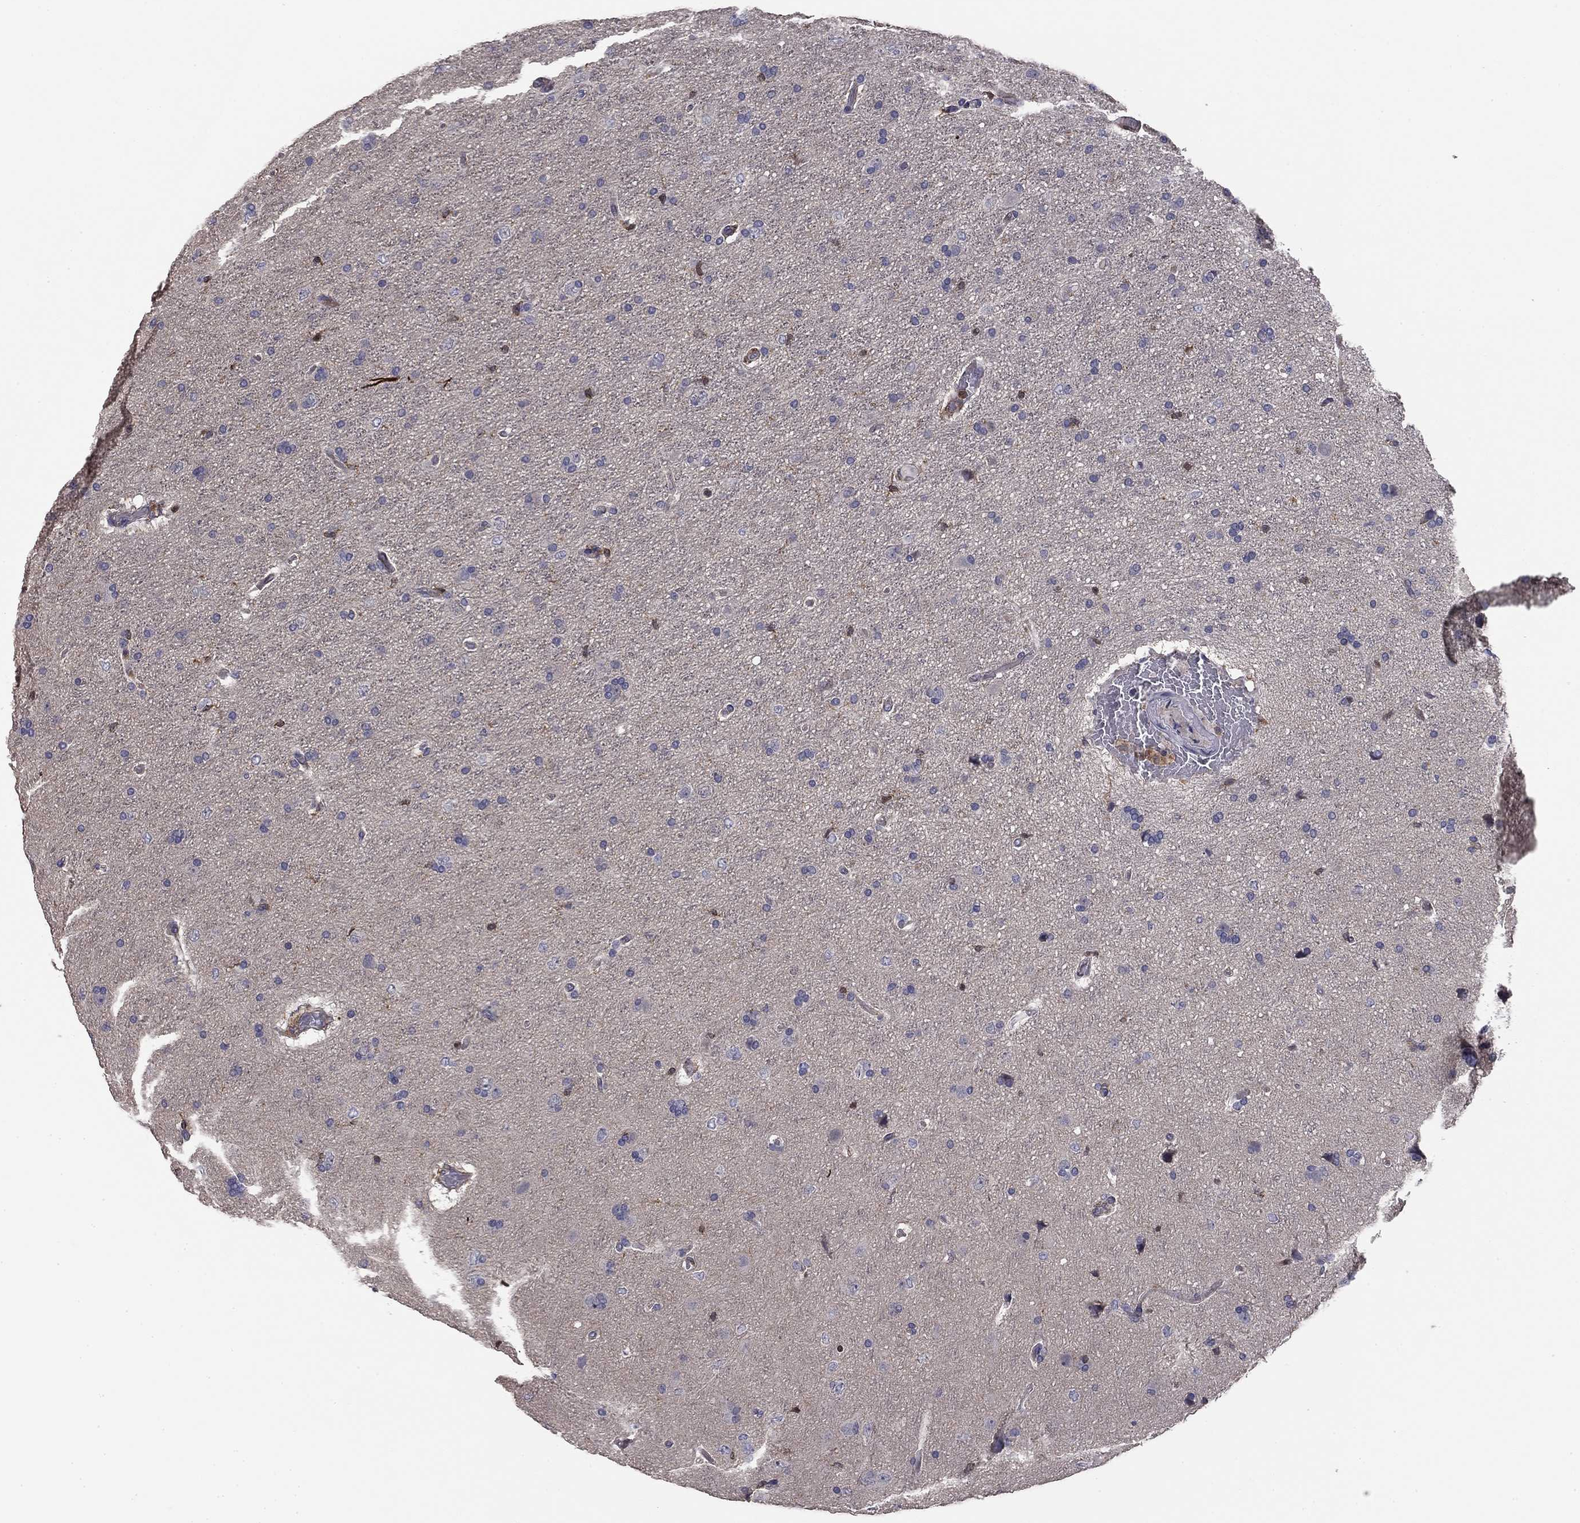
{"staining": {"intensity": "negative", "quantity": "none", "location": "none"}, "tissue": "glioma", "cell_type": "Tumor cells", "image_type": "cancer", "snomed": [{"axis": "morphology", "description": "Glioma, malignant, NOS"}, {"axis": "topography", "description": "Cerebral cortex"}], "caption": "A high-resolution micrograph shows IHC staining of glioma, which shows no significant expression in tumor cells.", "gene": "PLCB2", "patient": {"sex": "male", "age": 58}}